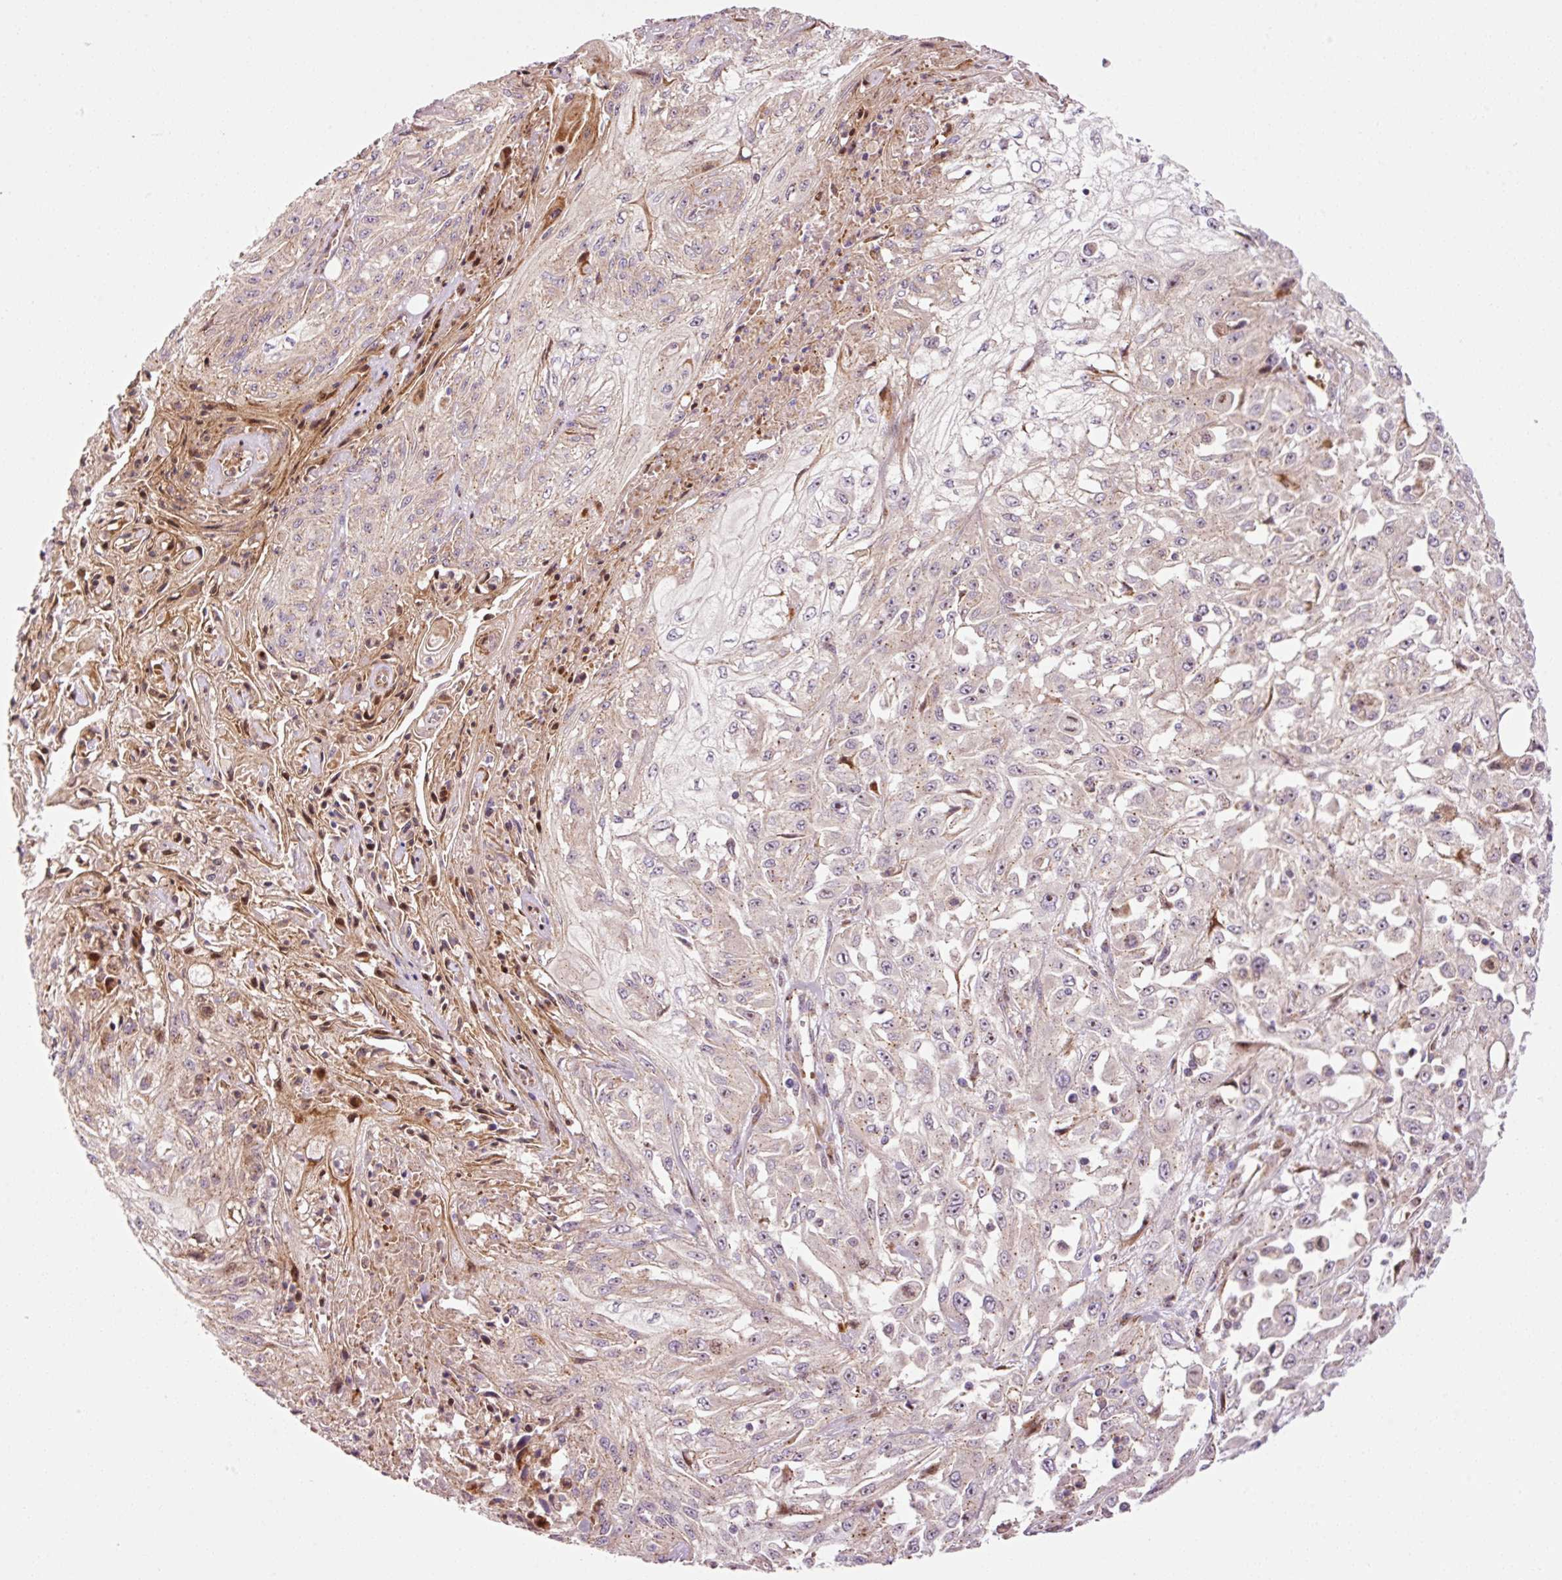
{"staining": {"intensity": "negative", "quantity": "none", "location": "none"}, "tissue": "skin cancer", "cell_type": "Tumor cells", "image_type": "cancer", "snomed": [{"axis": "morphology", "description": "Squamous cell carcinoma, NOS"}, {"axis": "morphology", "description": "Squamous cell carcinoma, metastatic, NOS"}, {"axis": "topography", "description": "Skin"}, {"axis": "topography", "description": "Lymph node"}], "caption": "The immunohistochemistry photomicrograph has no significant staining in tumor cells of skin cancer (squamous cell carcinoma) tissue.", "gene": "ANKRD20A1", "patient": {"sex": "male", "age": 75}}